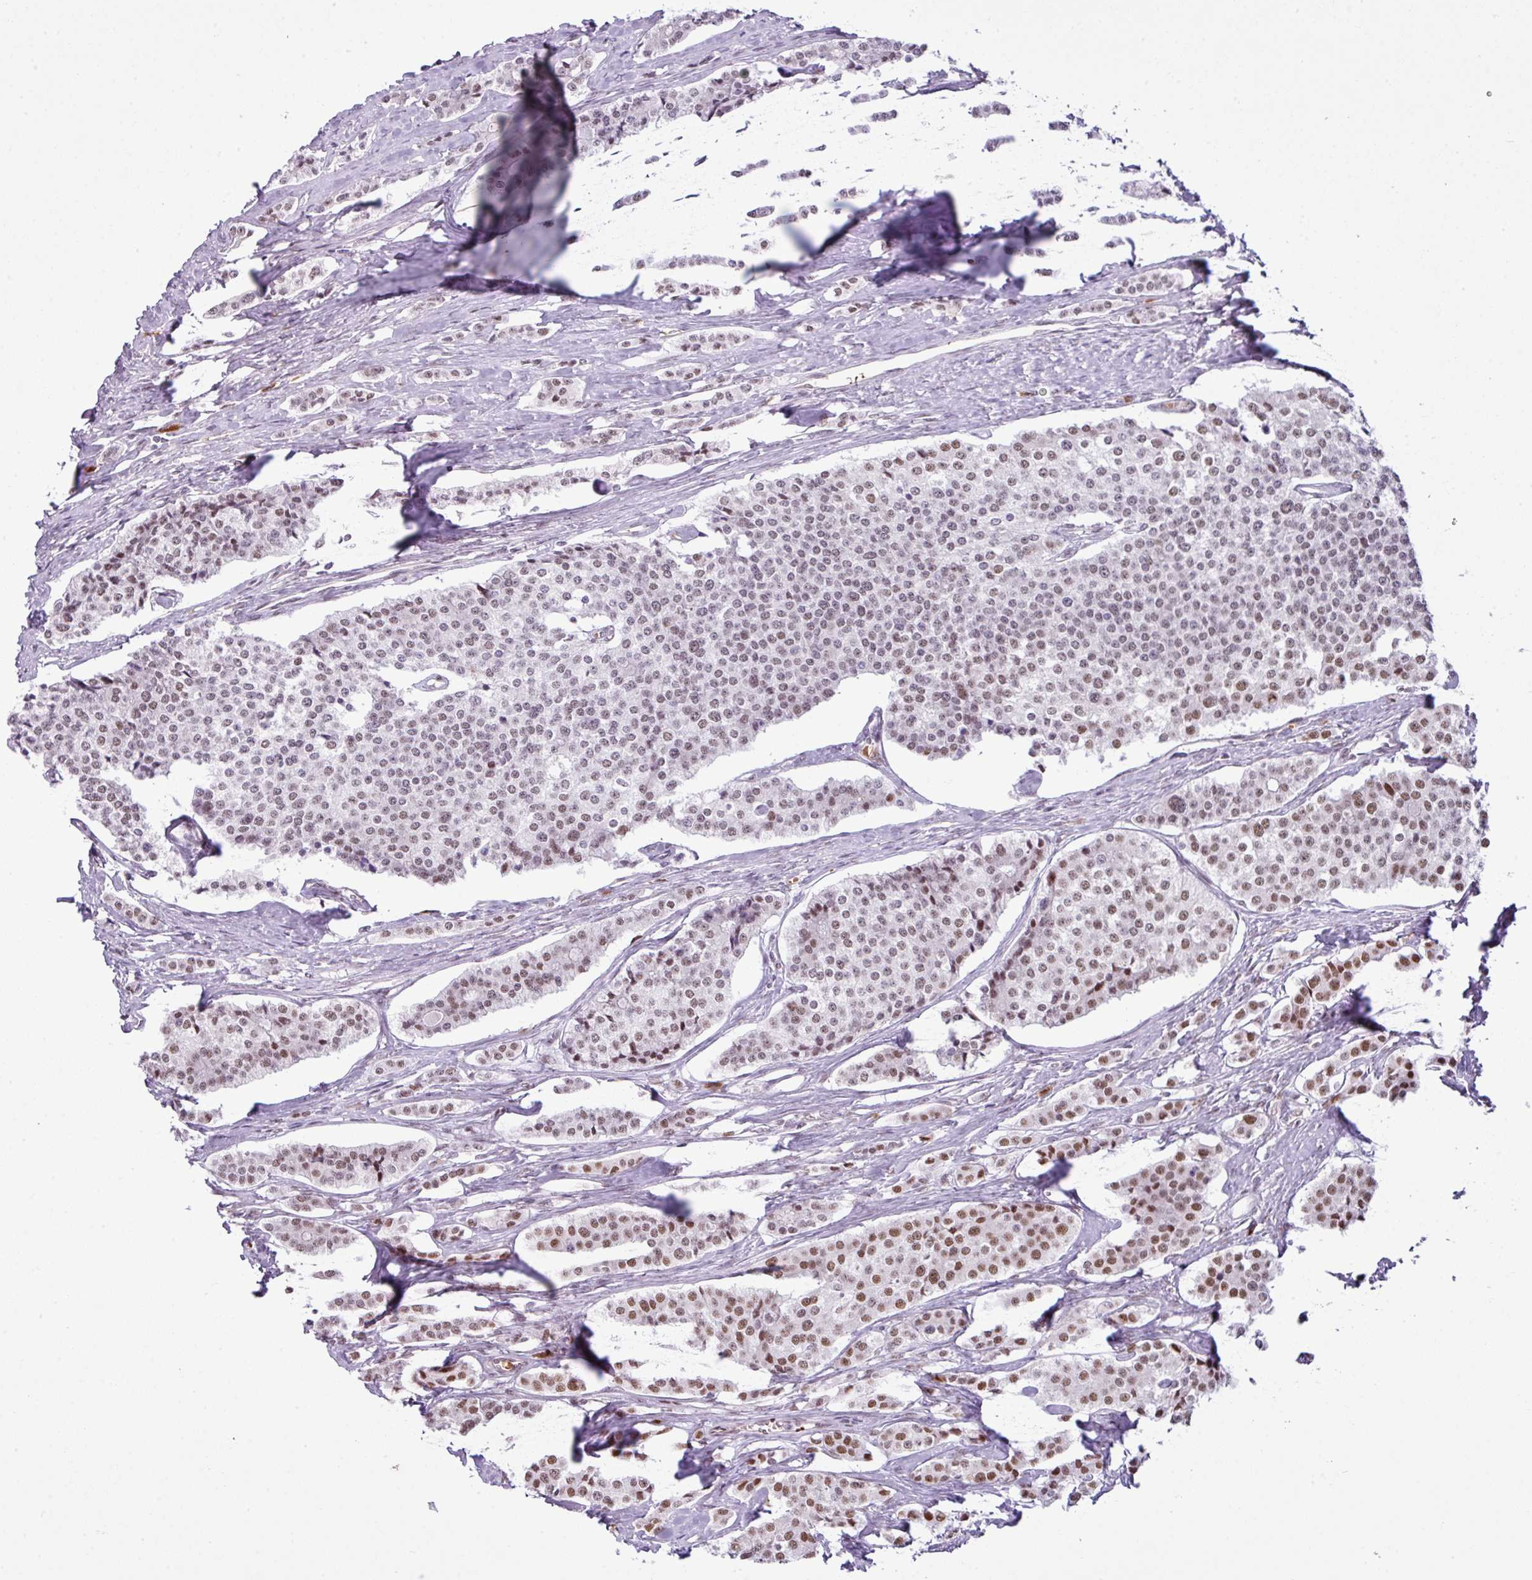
{"staining": {"intensity": "moderate", "quantity": "25%-75%", "location": "nuclear"}, "tissue": "carcinoid", "cell_type": "Tumor cells", "image_type": "cancer", "snomed": [{"axis": "morphology", "description": "Carcinoid, malignant, NOS"}, {"axis": "topography", "description": "Small intestine"}], "caption": "Immunohistochemistry (DAB (3,3'-diaminobenzidine)) staining of carcinoid exhibits moderate nuclear protein expression in about 25%-75% of tumor cells. (brown staining indicates protein expression, while blue staining denotes nuclei).", "gene": "PRDM5", "patient": {"sex": "male", "age": 63}}